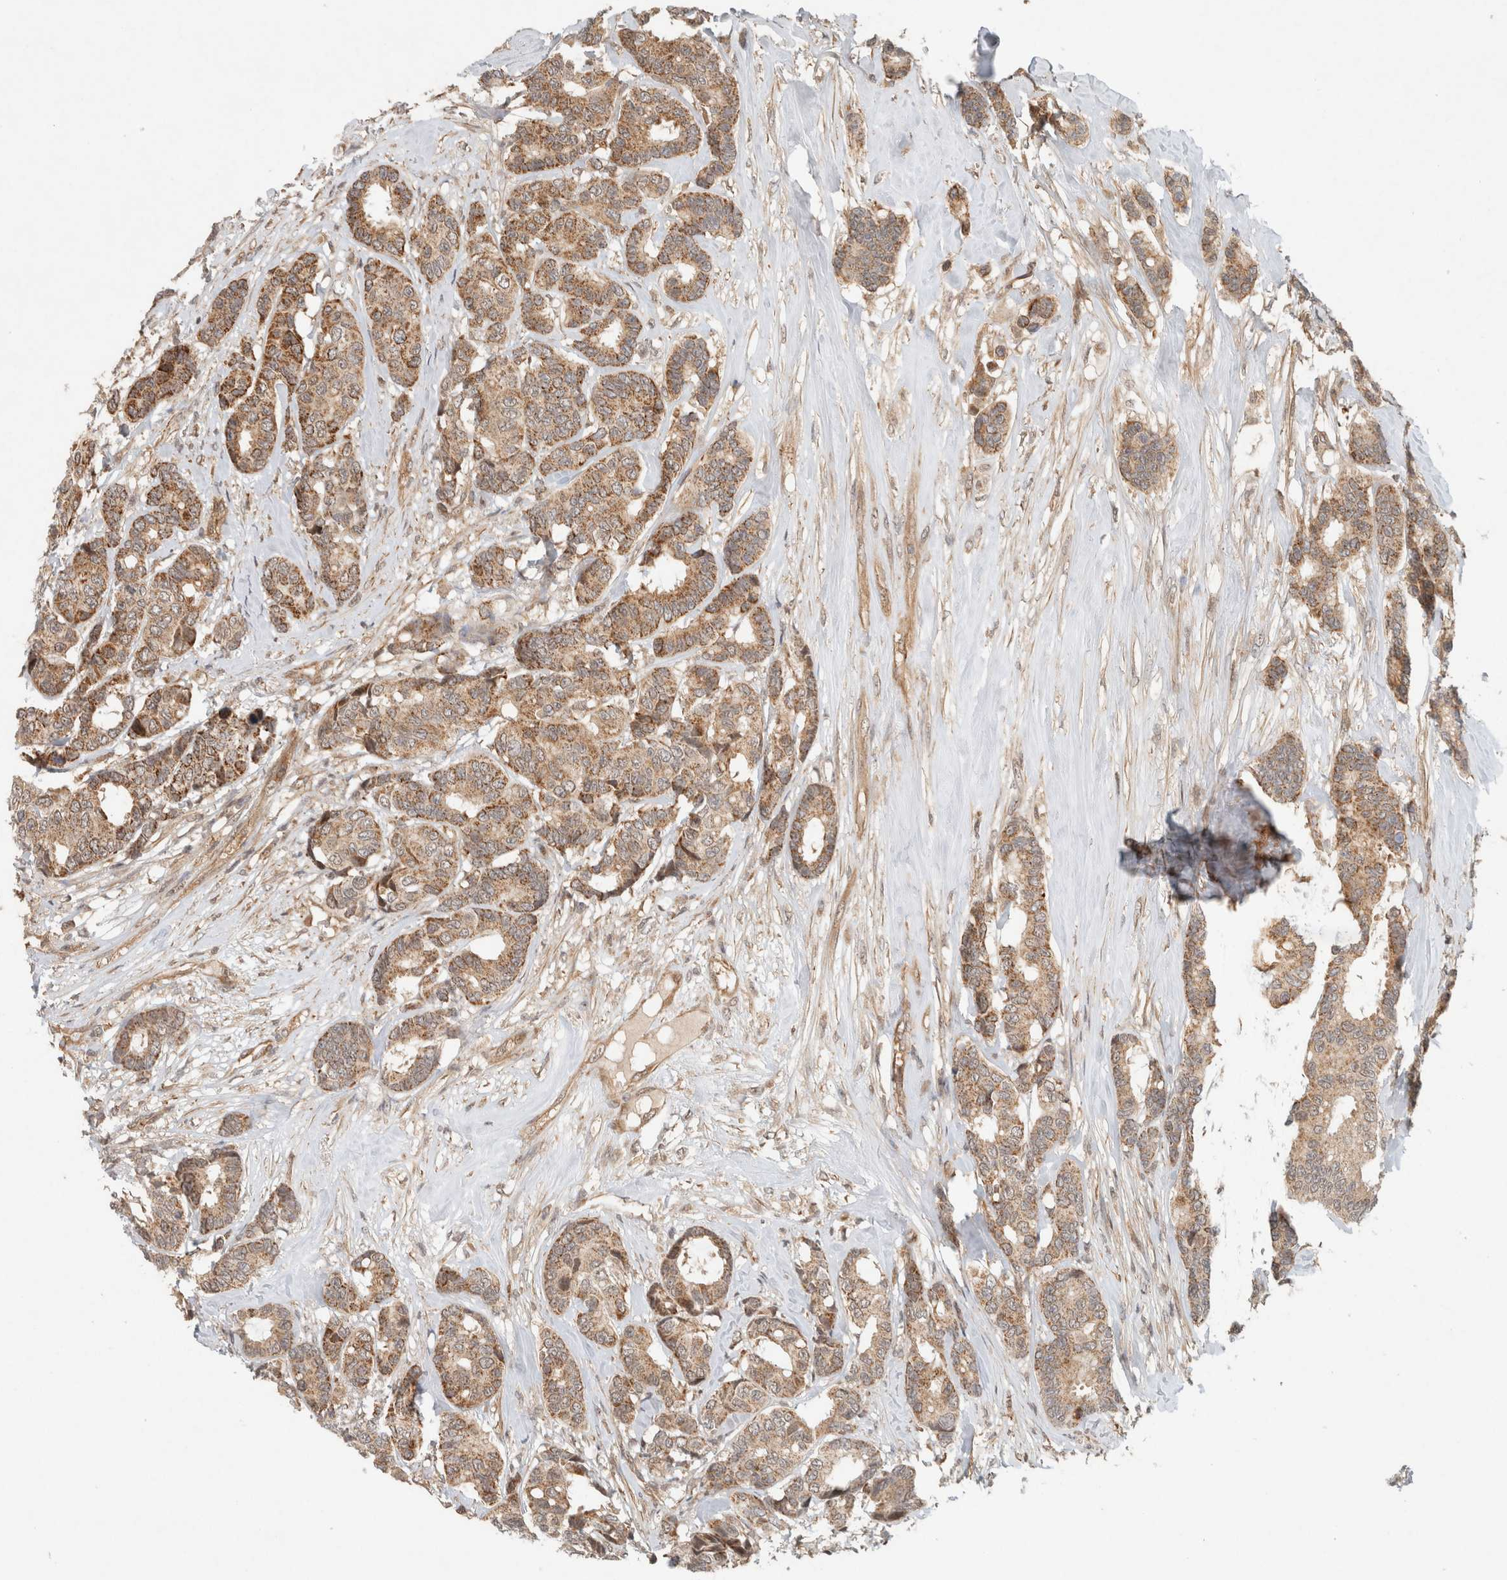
{"staining": {"intensity": "moderate", "quantity": ">75%", "location": "cytoplasmic/membranous"}, "tissue": "breast cancer", "cell_type": "Tumor cells", "image_type": "cancer", "snomed": [{"axis": "morphology", "description": "Duct carcinoma"}, {"axis": "topography", "description": "Breast"}], "caption": "This image shows breast cancer stained with immunohistochemistry to label a protein in brown. The cytoplasmic/membranous of tumor cells show moderate positivity for the protein. Nuclei are counter-stained blue.", "gene": "CAAP1", "patient": {"sex": "female", "age": 87}}